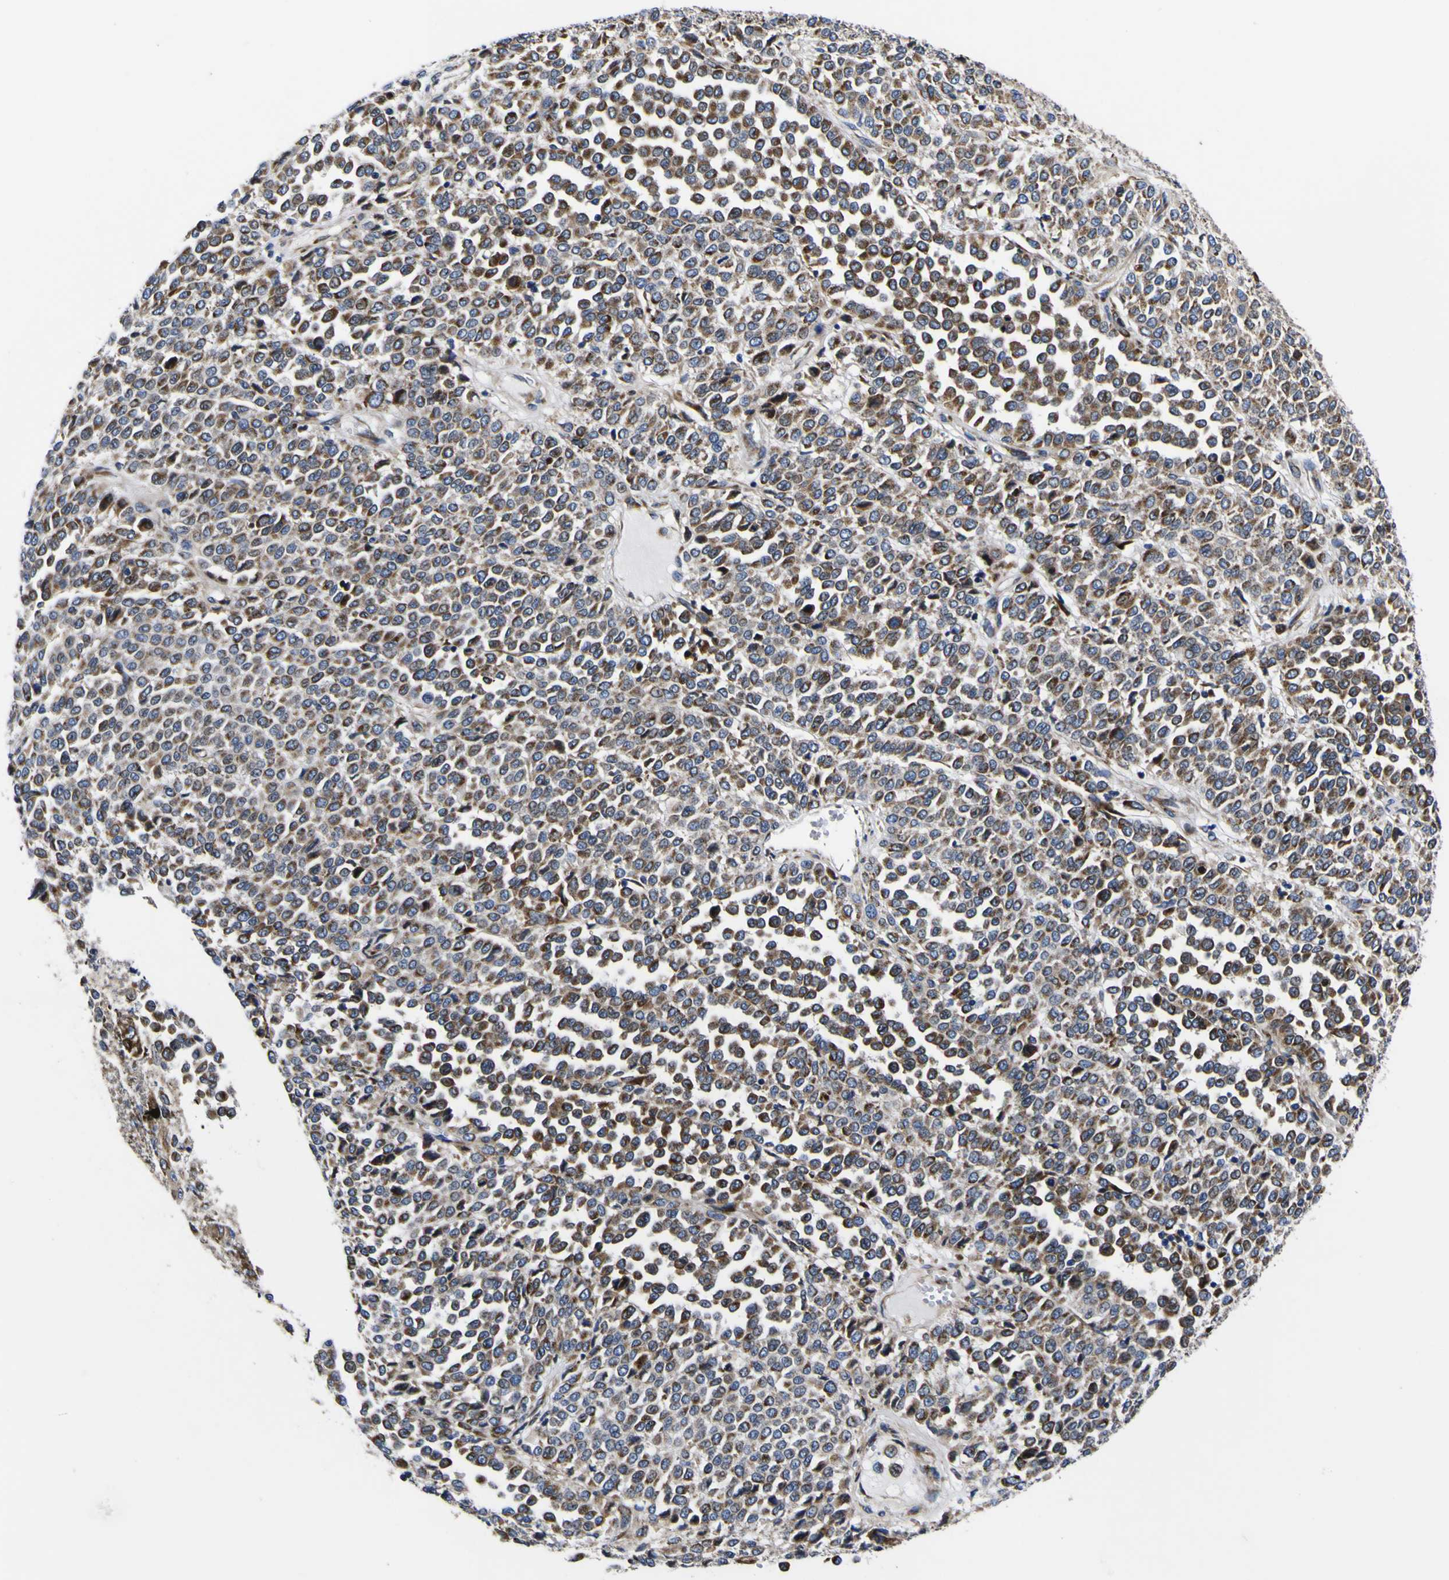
{"staining": {"intensity": "moderate", "quantity": ">75%", "location": "cytoplasmic/membranous"}, "tissue": "melanoma", "cell_type": "Tumor cells", "image_type": "cancer", "snomed": [{"axis": "morphology", "description": "Malignant melanoma, Metastatic site"}, {"axis": "topography", "description": "Pancreas"}], "caption": "Moderate cytoplasmic/membranous positivity for a protein is seen in approximately >75% of tumor cells of malignant melanoma (metastatic site) using immunohistochemistry.", "gene": "SCD", "patient": {"sex": "female", "age": 30}}